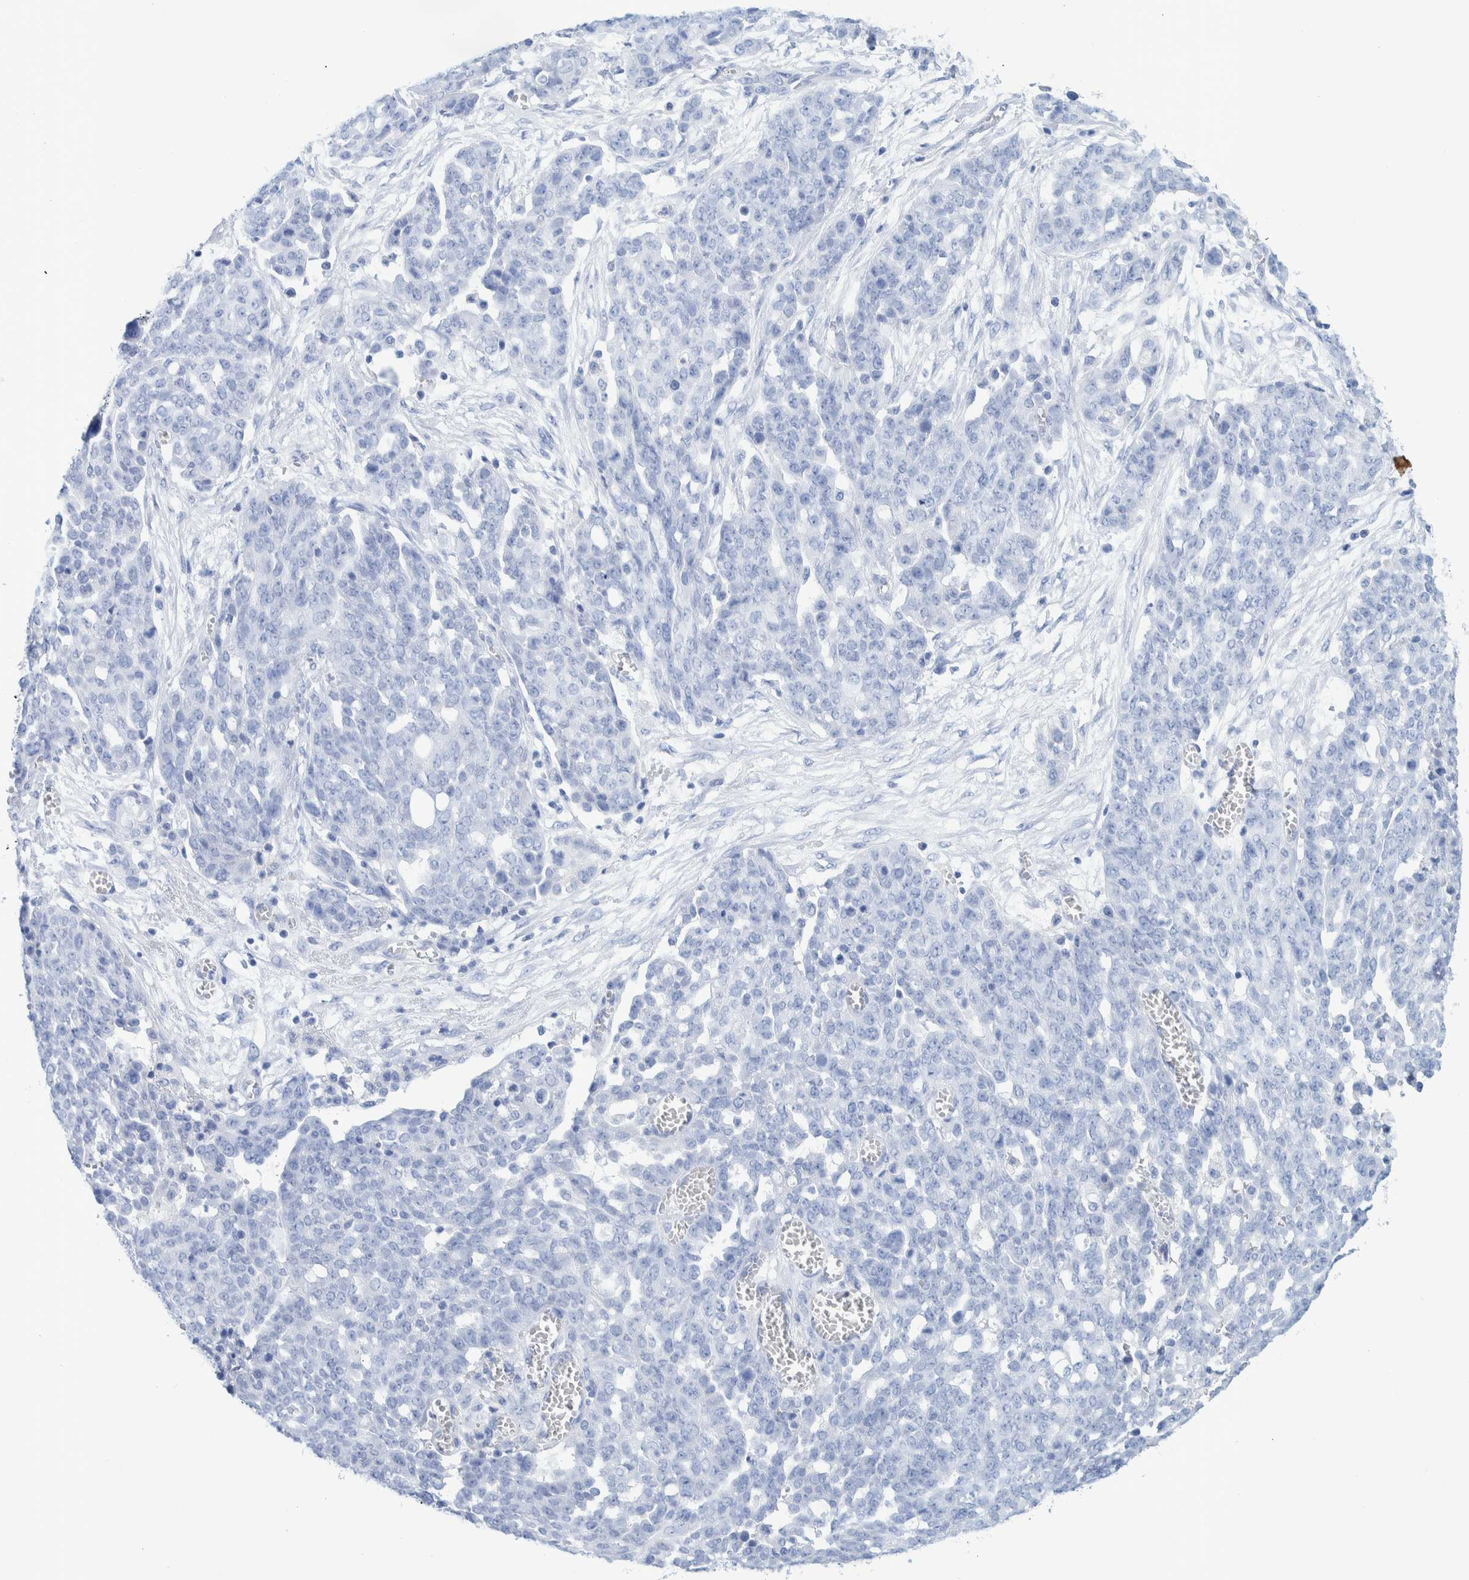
{"staining": {"intensity": "negative", "quantity": "none", "location": "none"}, "tissue": "ovarian cancer", "cell_type": "Tumor cells", "image_type": "cancer", "snomed": [{"axis": "morphology", "description": "Cystadenocarcinoma, serous, NOS"}, {"axis": "topography", "description": "Soft tissue"}, {"axis": "topography", "description": "Ovary"}], "caption": "The immunohistochemistry photomicrograph has no significant positivity in tumor cells of ovarian serous cystadenocarcinoma tissue.", "gene": "PERP", "patient": {"sex": "female", "age": 57}}